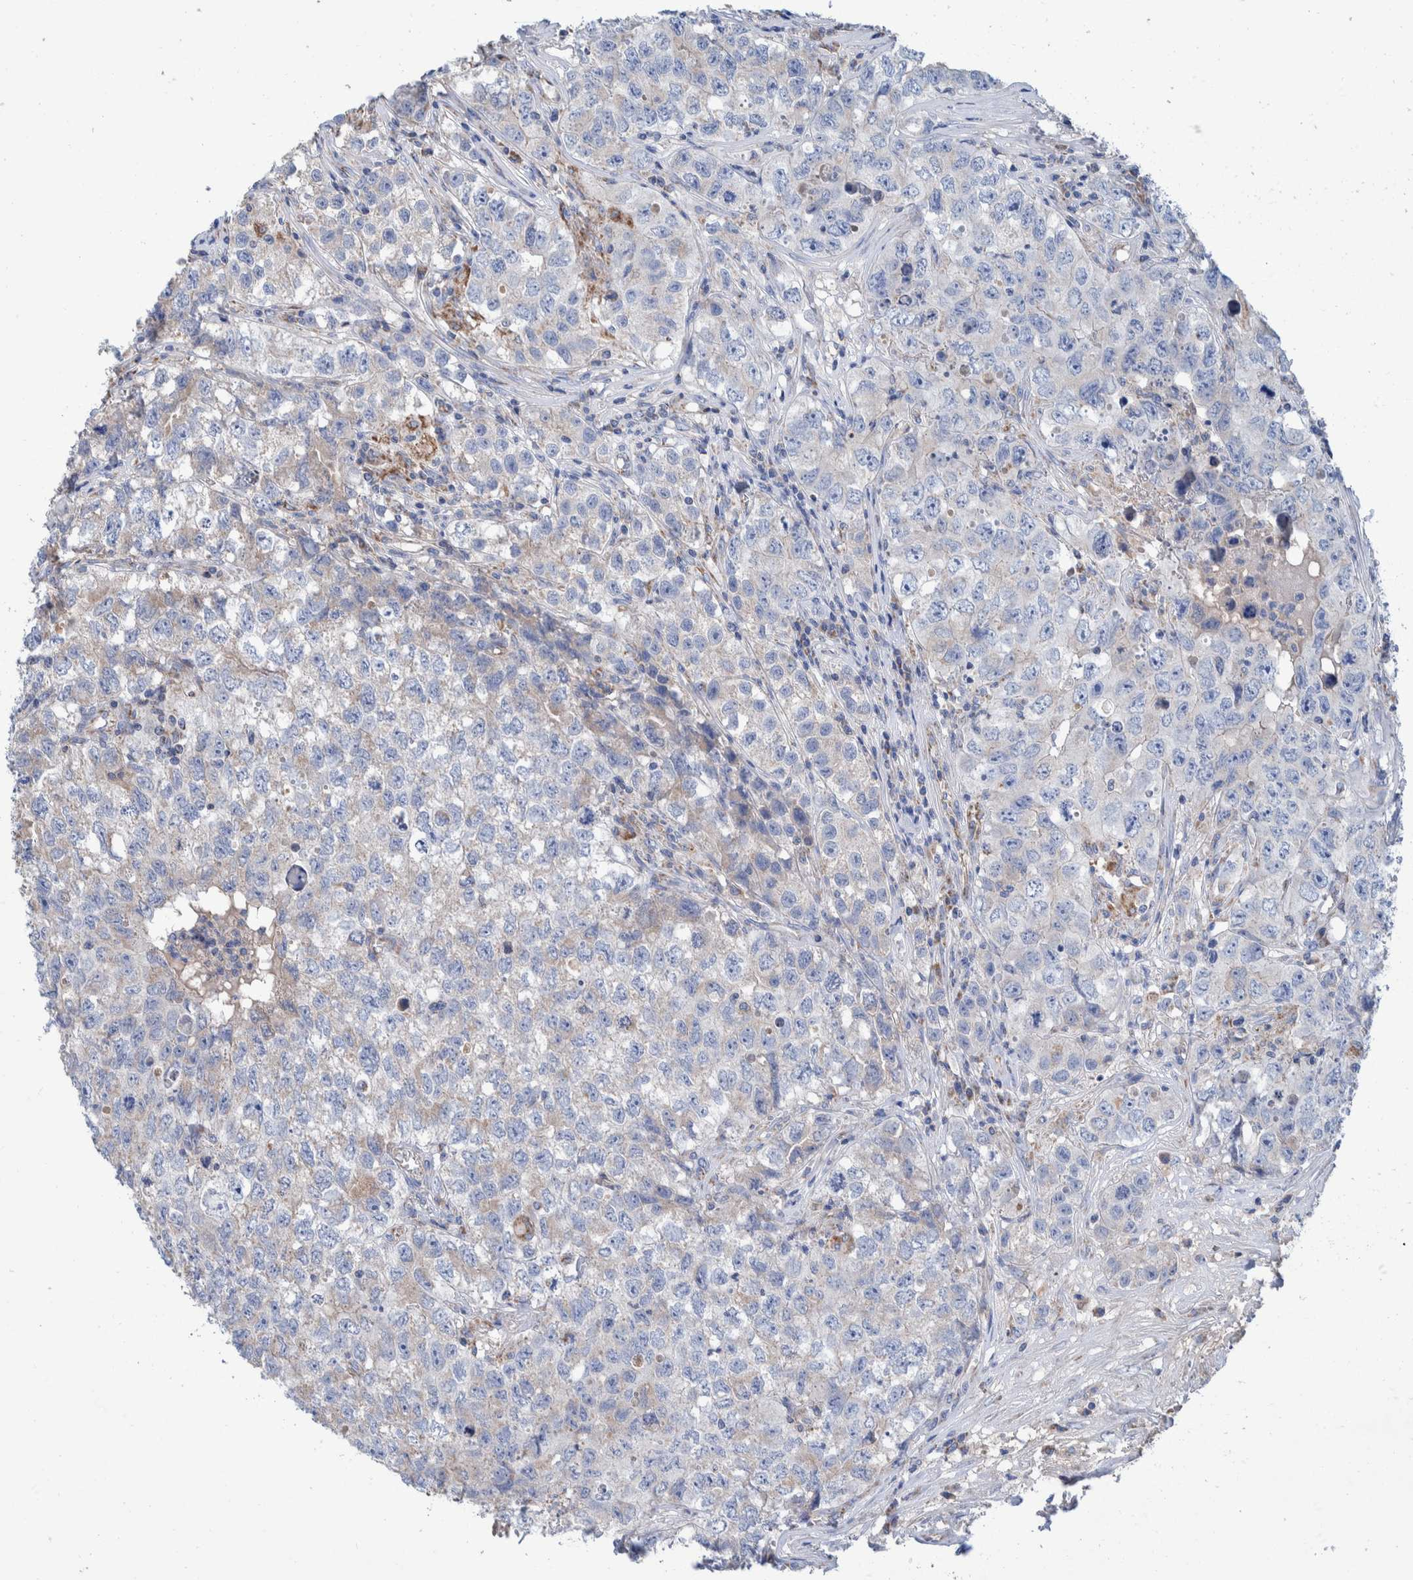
{"staining": {"intensity": "negative", "quantity": "none", "location": "none"}, "tissue": "testis cancer", "cell_type": "Tumor cells", "image_type": "cancer", "snomed": [{"axis": "morphology", "description": "Seminoma, NOS"}, {"axis": "morphology", "description": "Carcinoma, Embryonal, NOS"}, {"axis": "topography", "description": "Testis"}], "caption": "The micrograph shows no staining of tumor cells in testis cancer. The staining is performed using DAB brown chromogen with nuclei counter-stained in using hematoxylin.", "gene": "DECR1", "patient": {"sex": "male", "age": 43}}